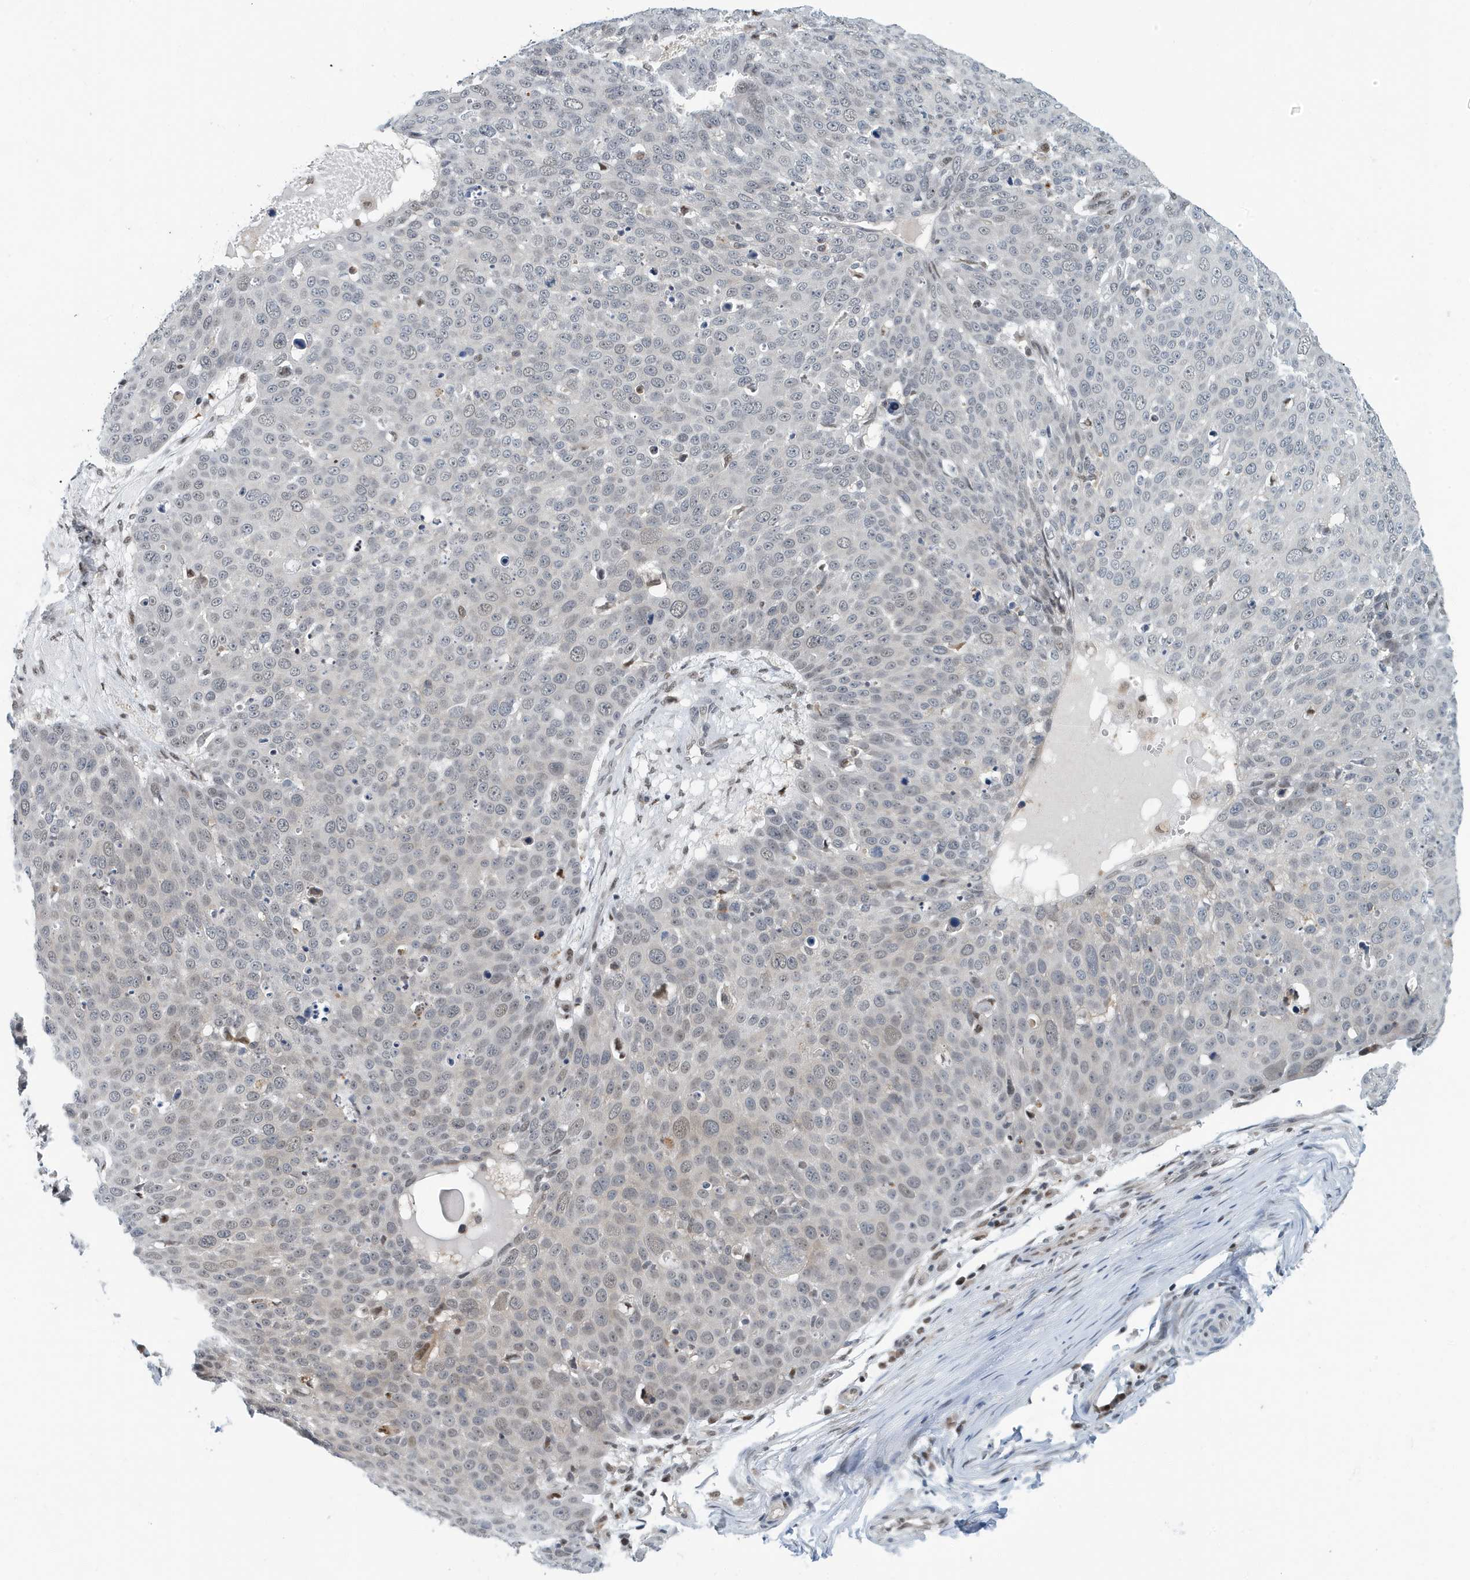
{"staining": {"intensity": "weak", "quantity": "25%-75%", "location": "nuclear"}, "tissue": "skin cancer", "cell_type": "Tumor cells", "image_type": "cancer", "snomed": [{"axis": "morphology", "description": "Squamous cell carcinoma, NOS"}, {"axis": "topography", "description": "Skin"}], "caption": "Immunohistochemistry (IHC) photomicrograph of squamous cell carcinoma (skin) stained for a protein (brown), which reveals low levels of weak nuclear staining in approximately 25%-75% of tumor cells.", "gene": "KIF15", "patient": {"sex": "male", "age": 71}}